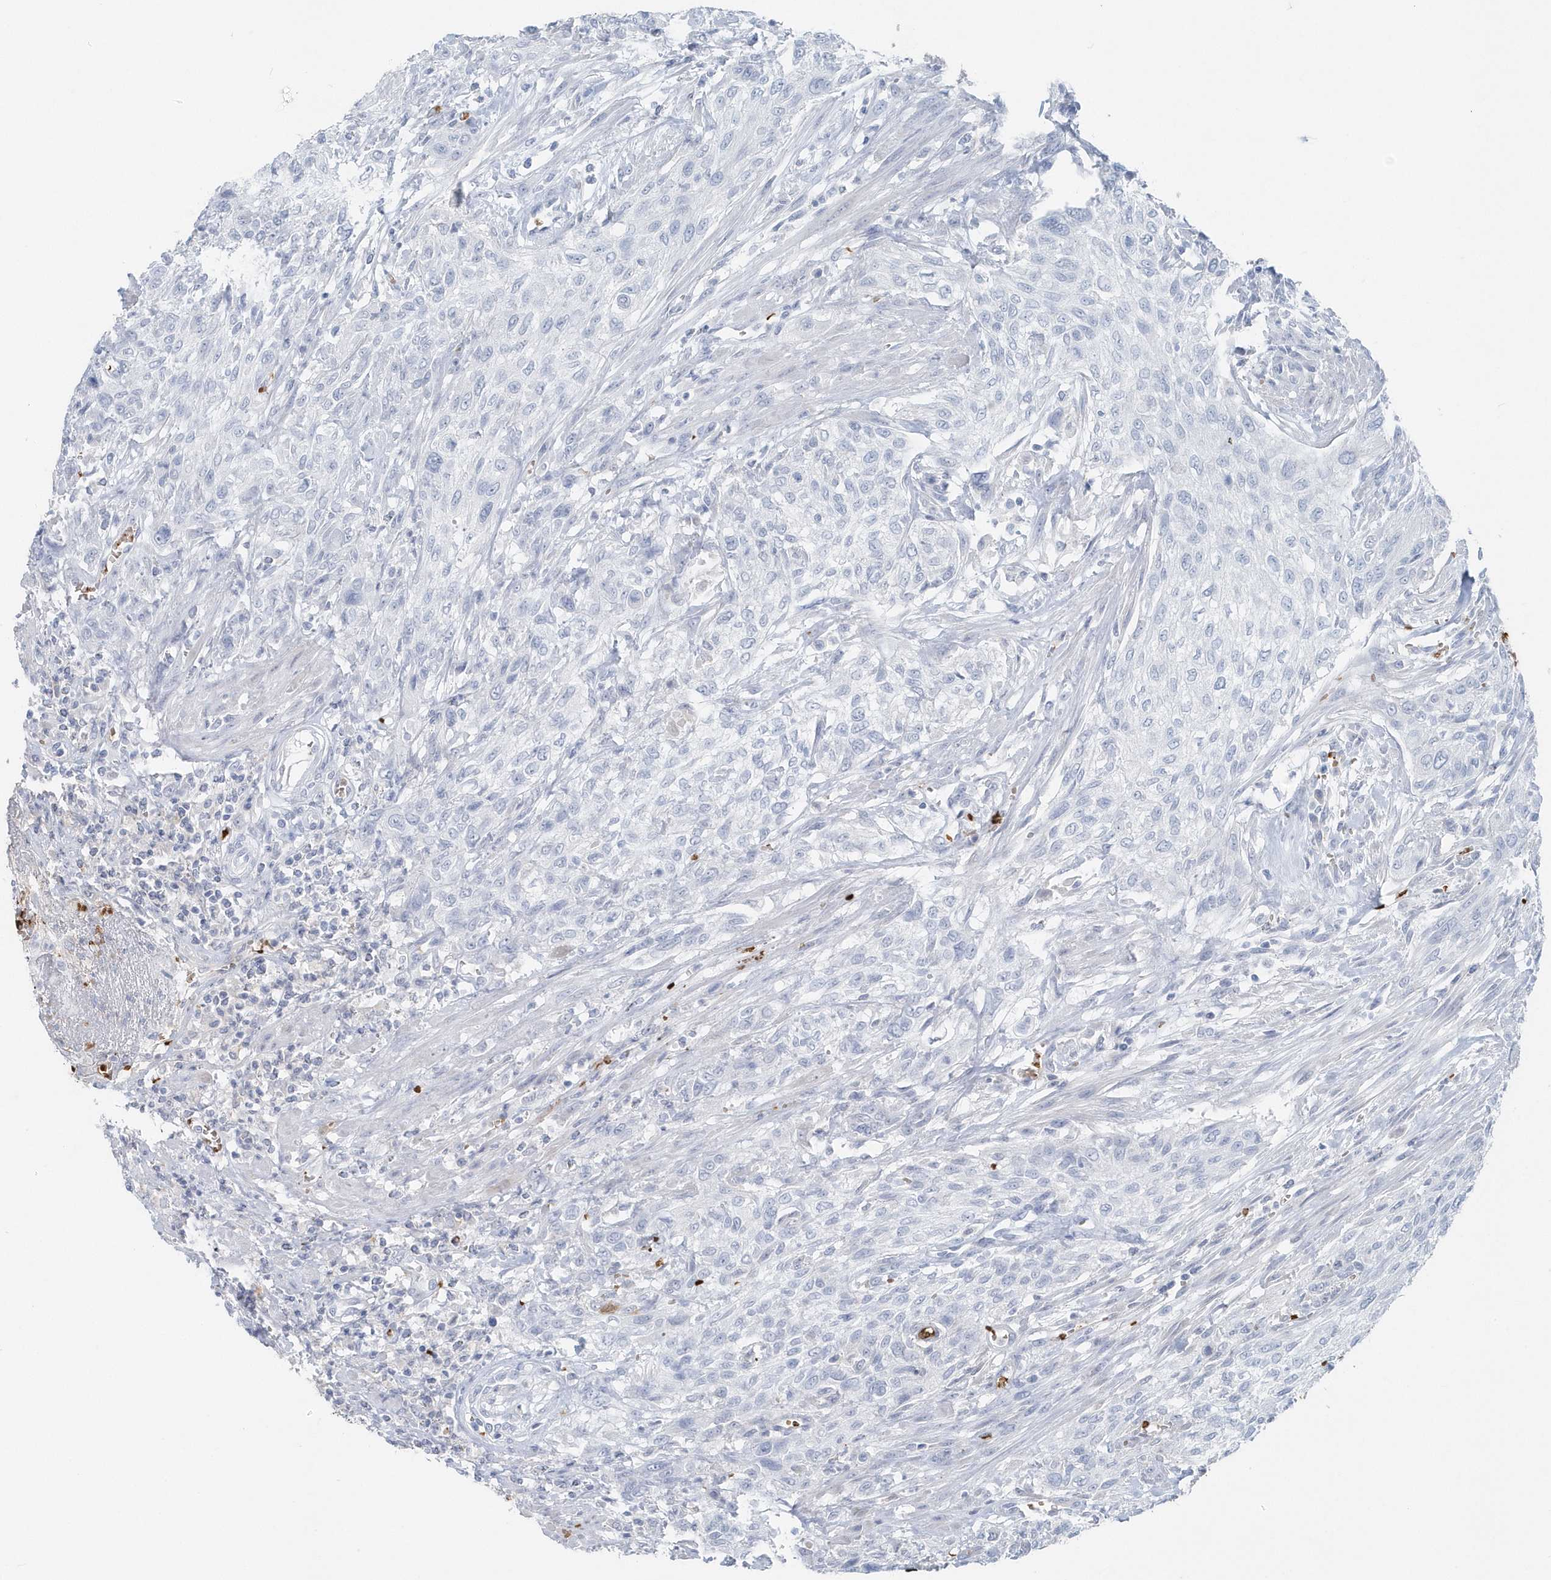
{"staining": {"intensity": "negative", "quantity": "none", "location": "none"}, "tissue": "urothelial cancer", "cell_type": "Tumor cells", "image_type": "cancer", "snomed": [{"axis": "morphology", "description": "Urothelial carcinoma, High grade"}, {"axis": "topography", "description": "Urinary bladder"}], "caption": "Immunohistochemical staining of urothelial cancer reveals no significant expression in tumor cells.", "gene": "HBA2", "patient": {"sex": "male", "age": 35}}